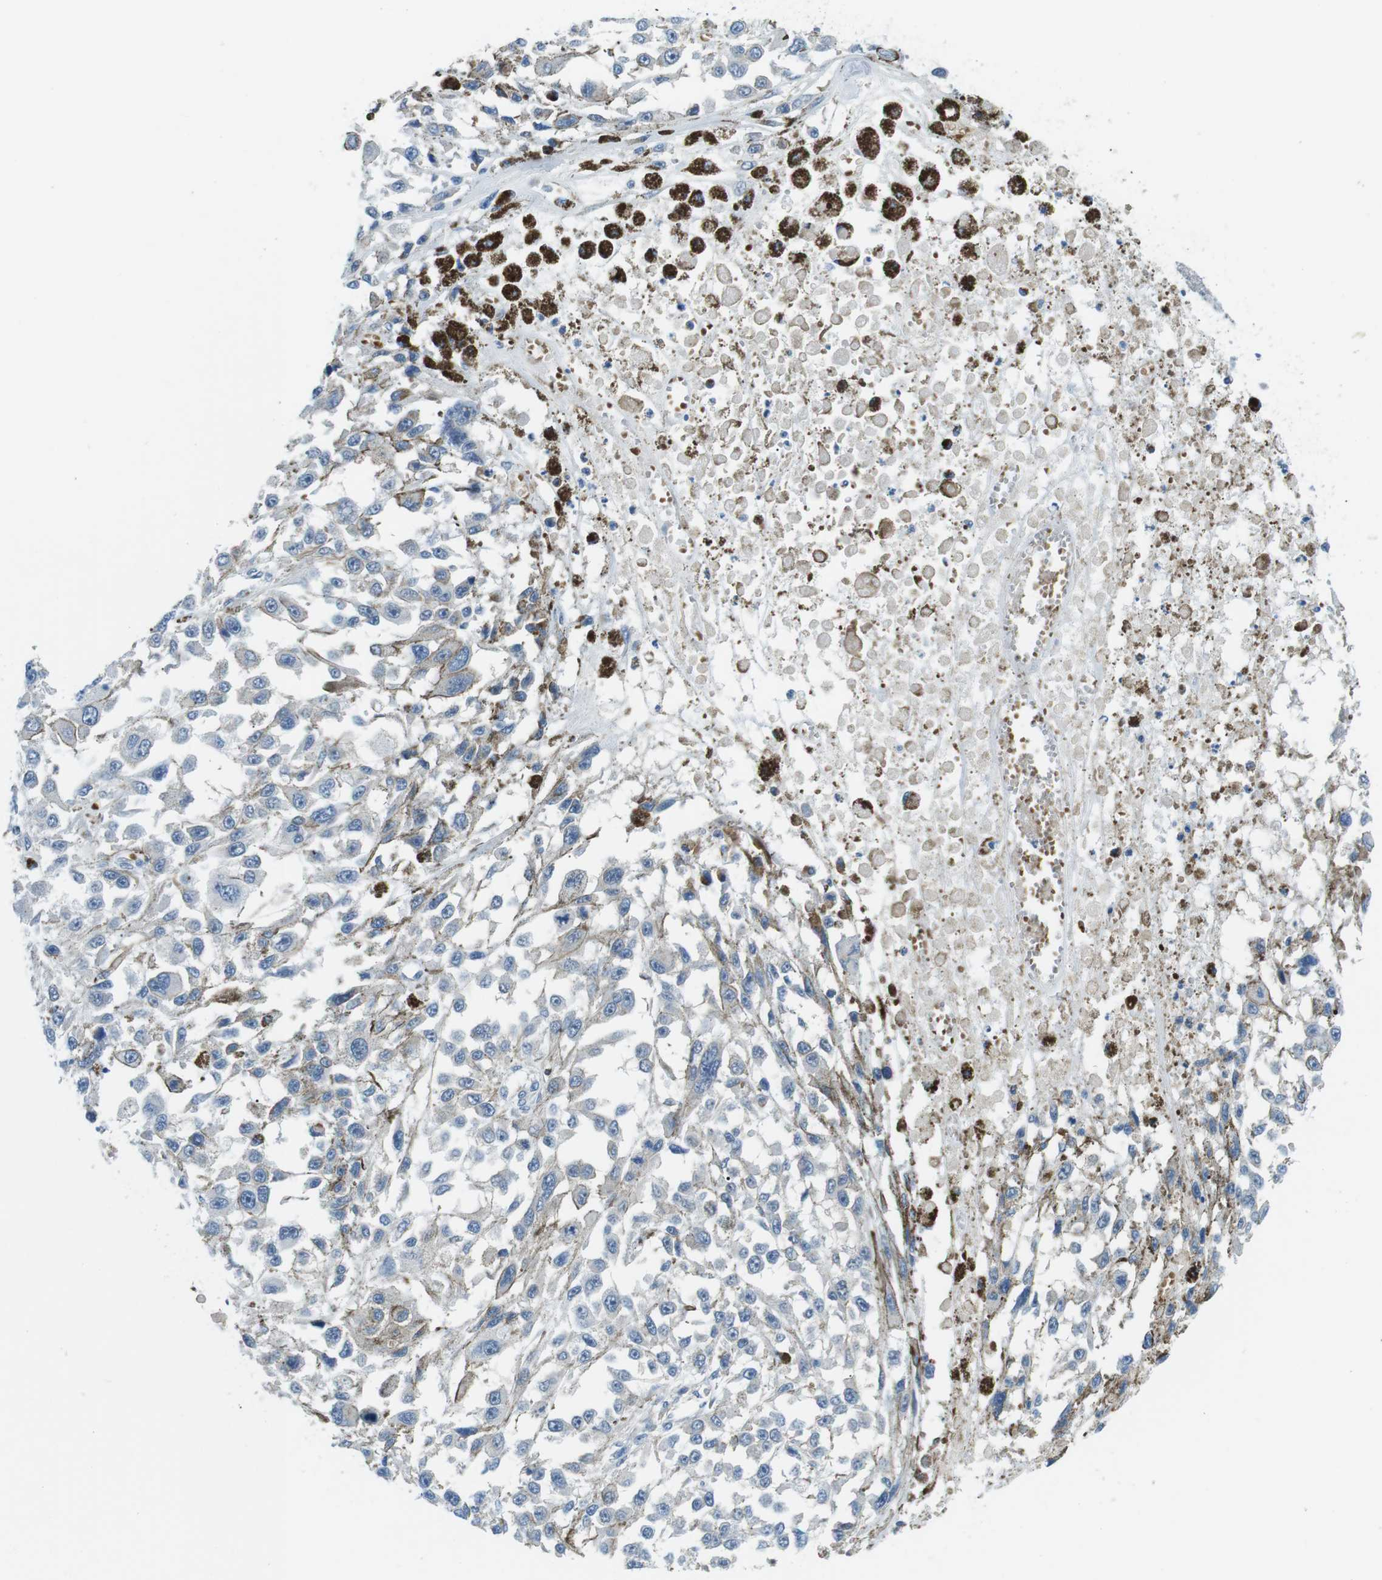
{"staining": {"intensity": "negative", "quantity": "none", "location": "none"}, "tissue": "melanoma", "cell_type": "Tumor cells", "image_type": "cancer", "snomed": [{"axis": "morphology", "description": "Malignant melanoma, Metastatic site"}, {"axis": "topography", "description": "Lymph node"}], "caption": "IHC histopathology image of human melanoma stained for a protein (brown), which exhibits no positivity in tumor cells.", "gene": "WSCD1", "patient": {"sex": "male", "age": 59}}